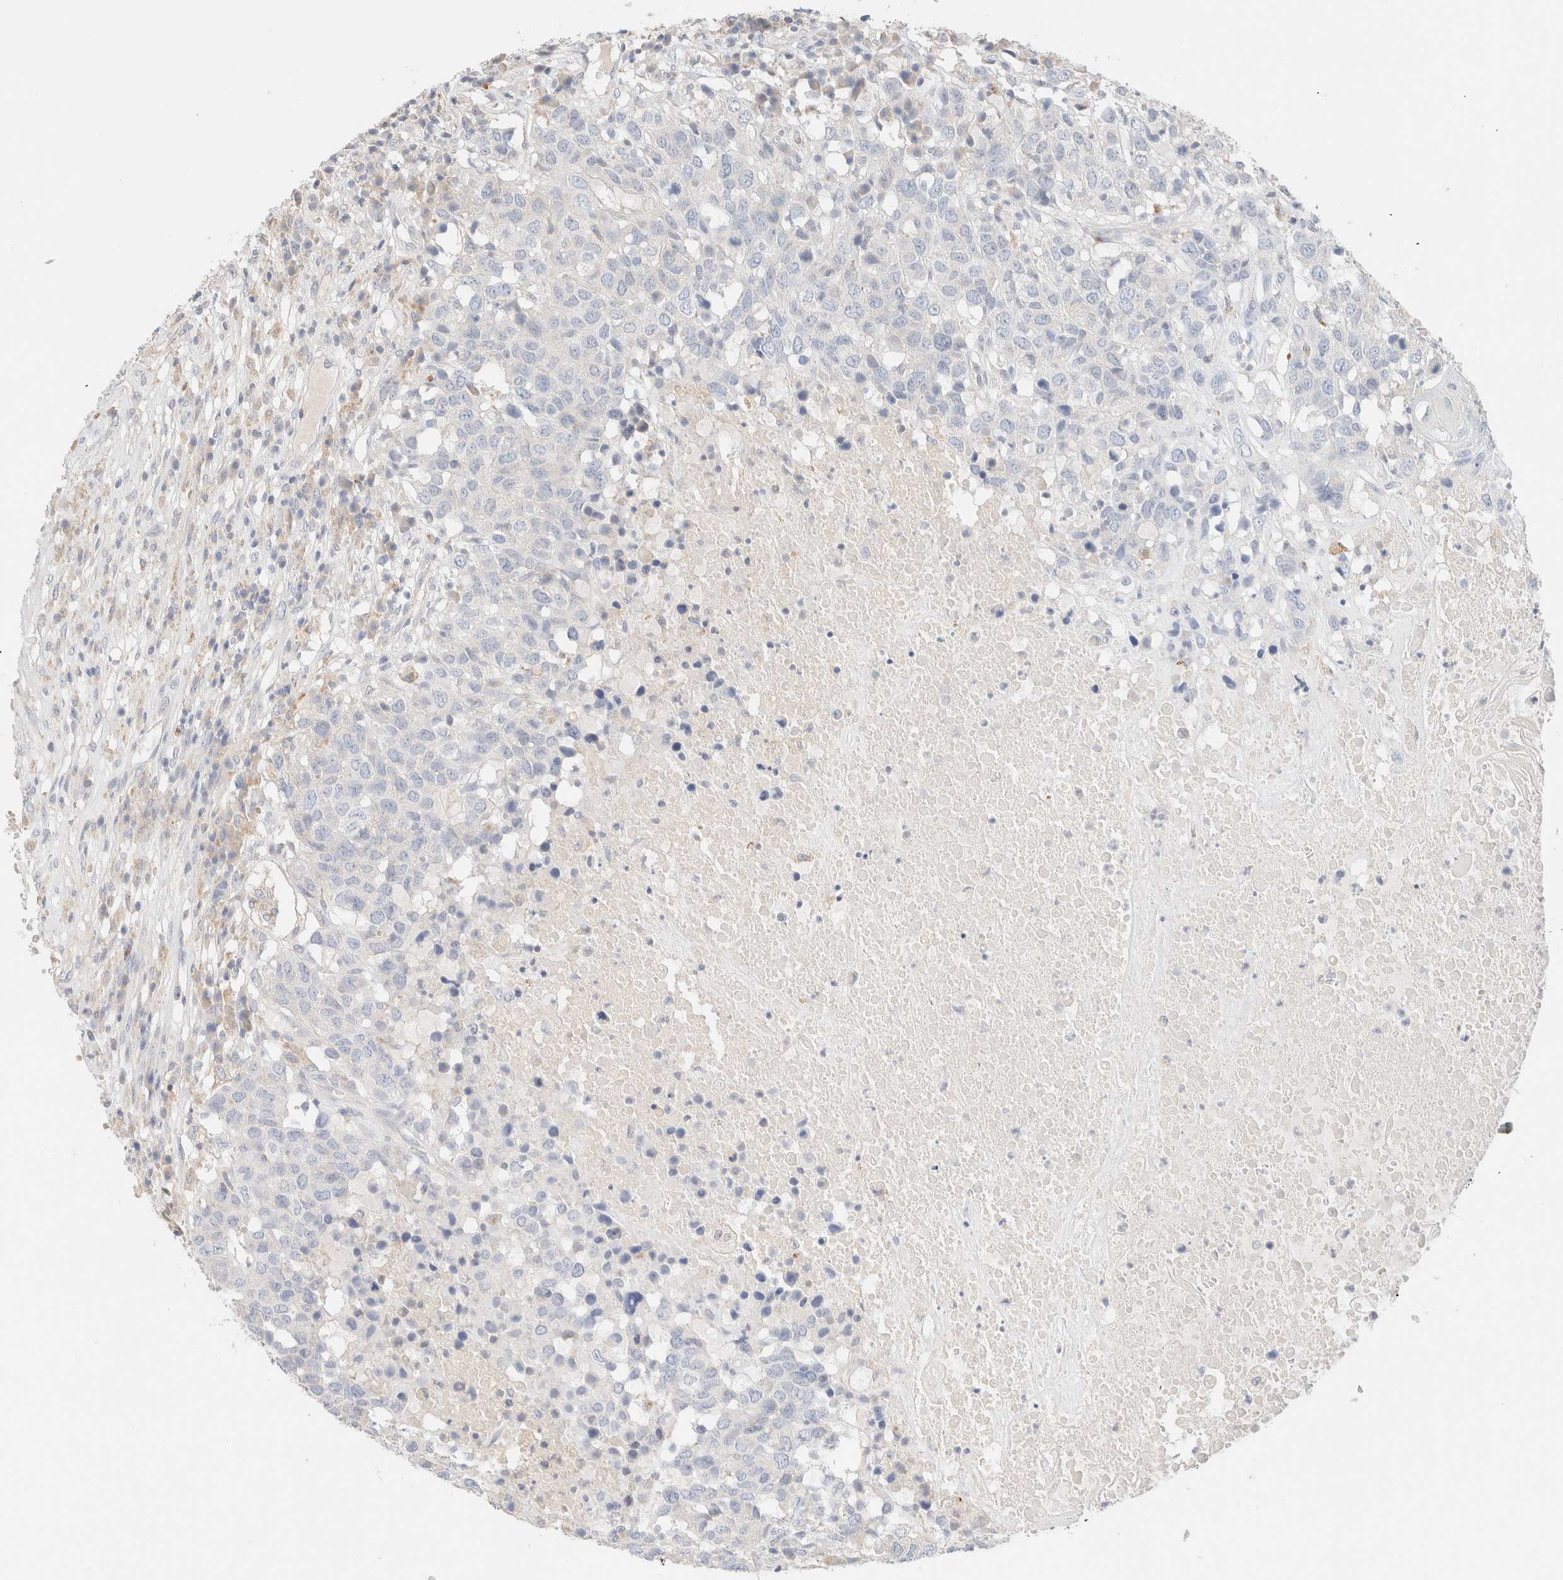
{"staining": {"intensity": "negative", "quantity": "none", "location": "none"}, "tissue": "head and neck cancer", "cell_type": "Tumor cells", "image_type": "cancer", "snomed": [{"axis": "morphology", "description": "Squamous cell carcinoma, NOS"}, {"axis": "topography", "description": "Head-Neck"}], "caption": "Immunohistochemical staining of human squamous cell carcinoma (head and neck) exhibits no significant staining in tumor cells.", "gene": "SARM1", "patient": {"sex": "male", "age": 66}}